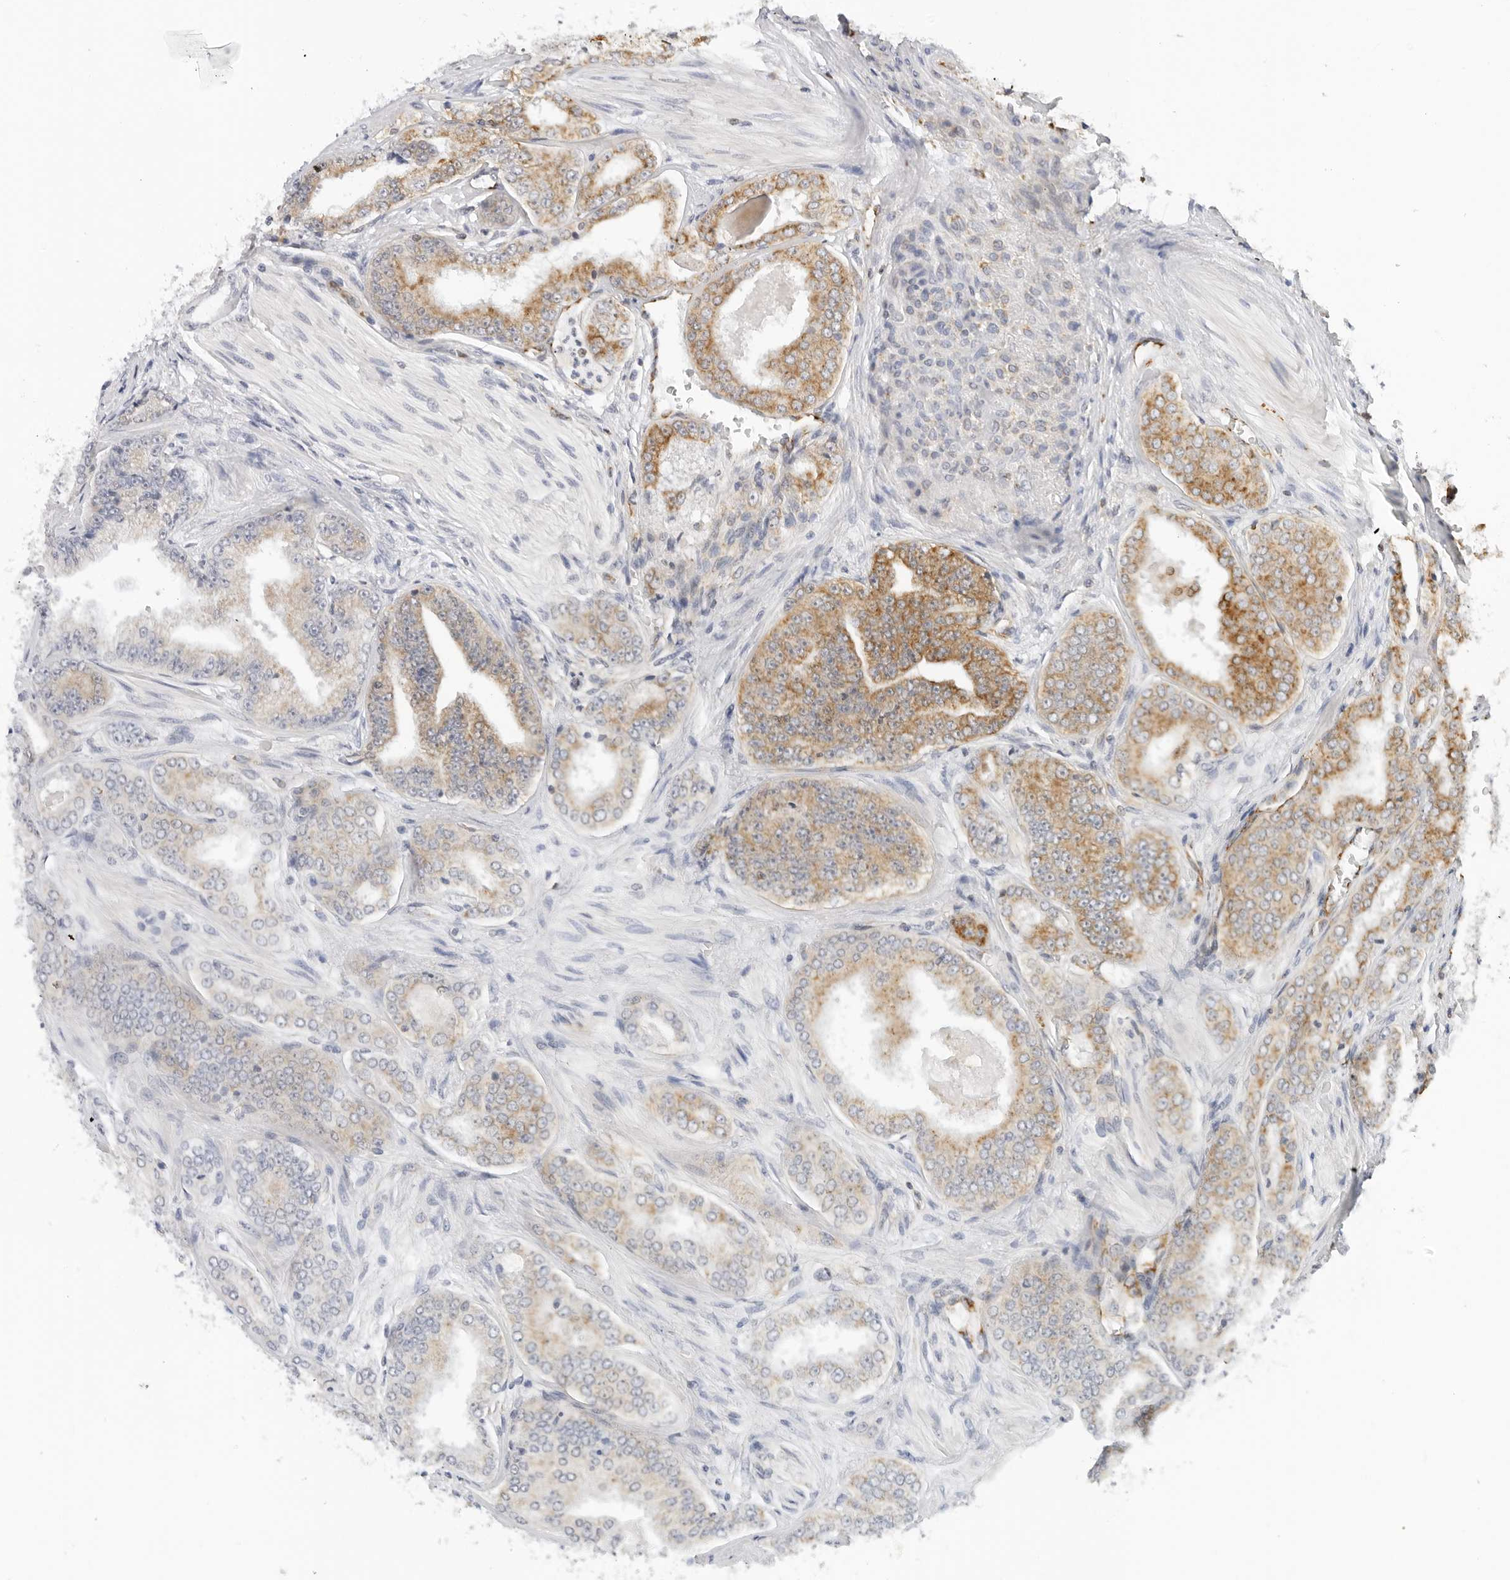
{"staining": {"intensity": "moderate", "quantity": "25%-75%", "location": "cytoplasmic/membranous"}, "tissue": "prostate cancer", "cell_type": "Tumor cells", "image_type": "cancer", "snomed": [{"axis": "morphology", "description": "Adenocarcinoma, High grade"}, {"axis": "topography", "description": "Prostate"}], "caption": "The image reveals immunohistochemical staining of prostate cancer (high-grade adenocarcinoma). There is moderate cytoplasmic/membranous expression is present in about 25%-75% of tumor cells.", "gene": "RC3H1", "patient": {"sex": "male", "age": 71}}